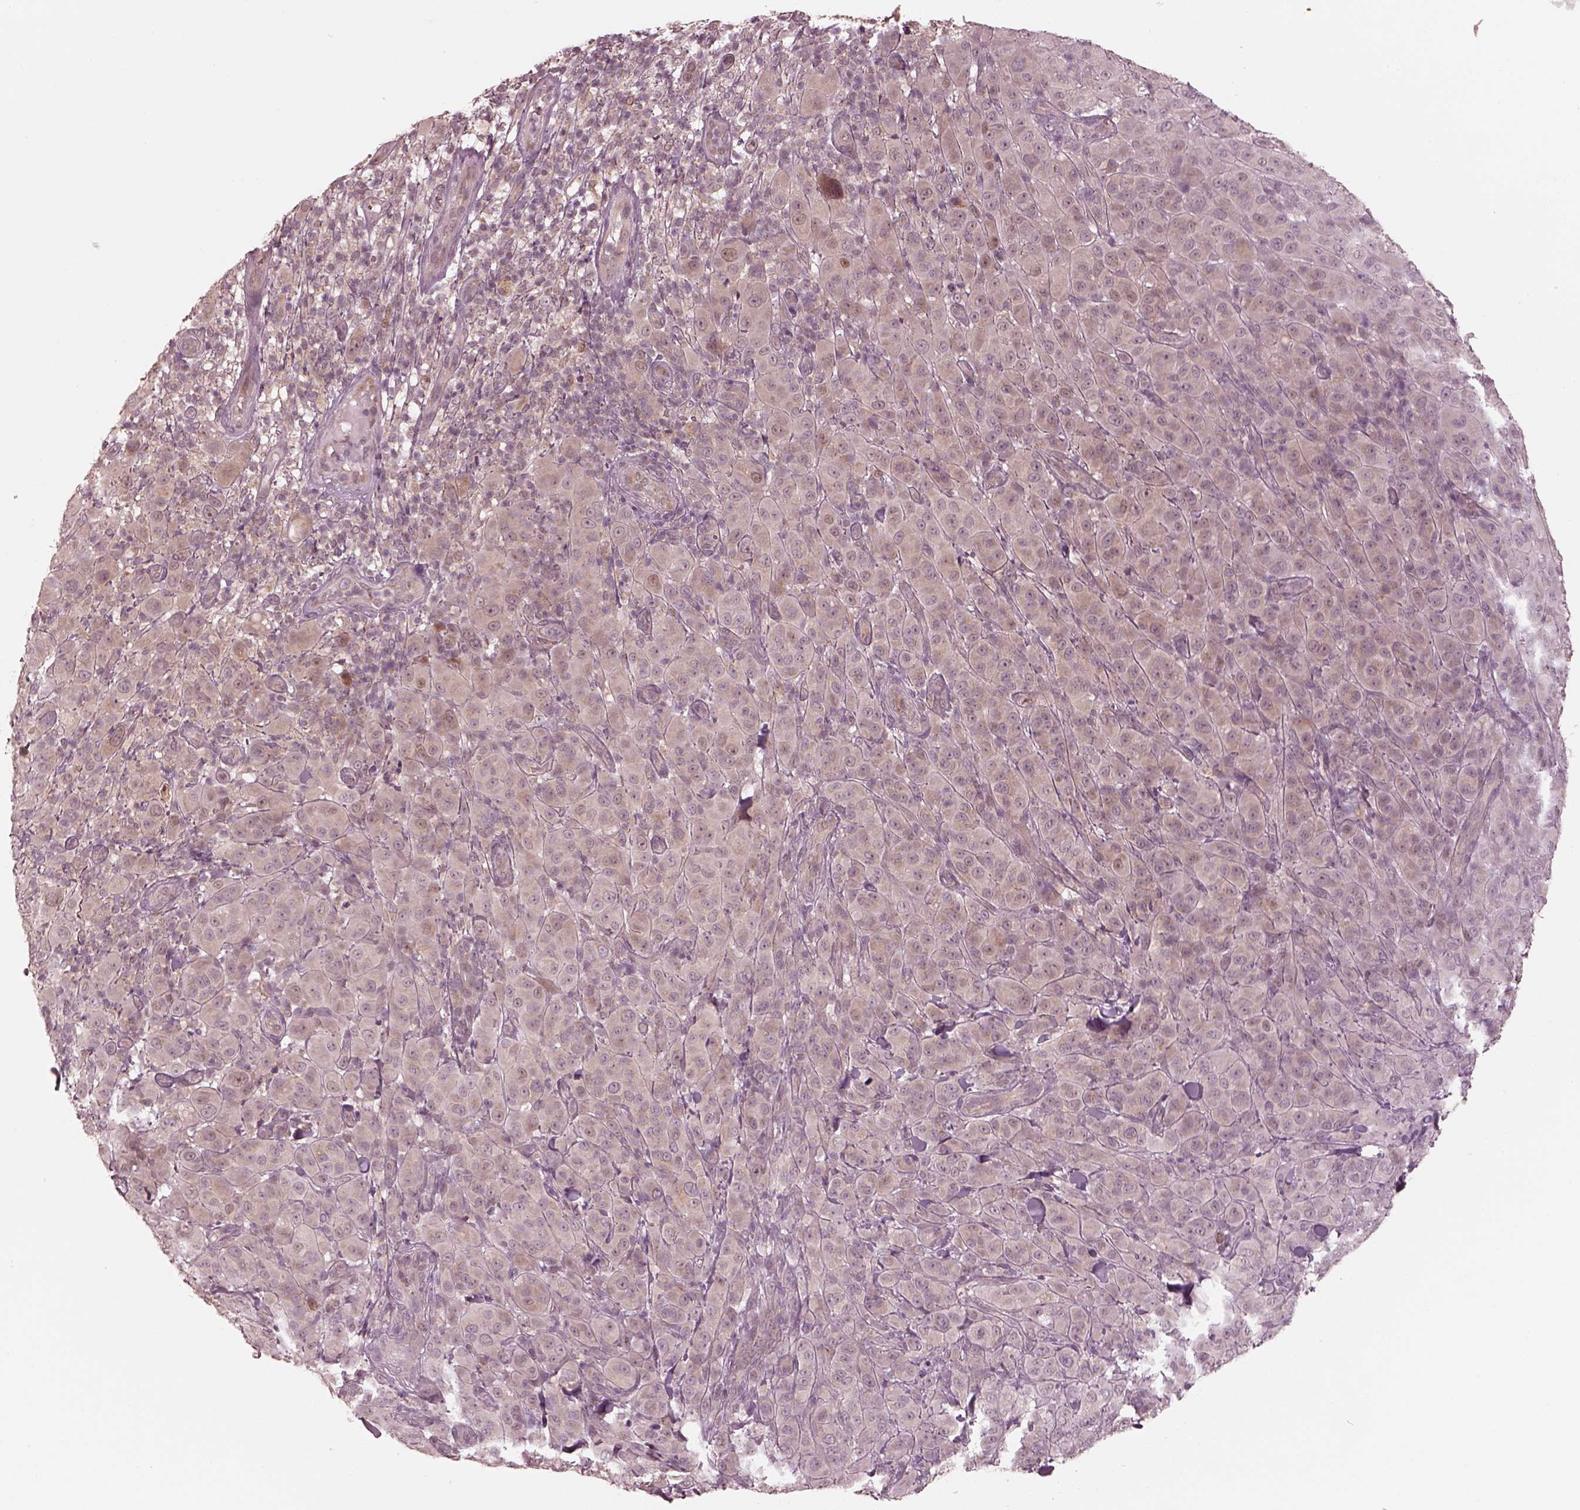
{"staining": {"intensity": "weak", "quantity": "<25%", "location": "cytoplasmic/membranous"}, "tissue": "melanoma", "cell_type": "Tumor cells", "image_type": "cancer", "snomed": [{"axis": "morphology", "description": "Malignant melanoma, NOS"}, {"axis": "topography", "description": "Skin"}], "caption": "A photomicrograph of human malignant melanoma is negative for staining in tumor cells.", "gene": "IQCB1", "patient": {"sex": "female", "age": 87}}